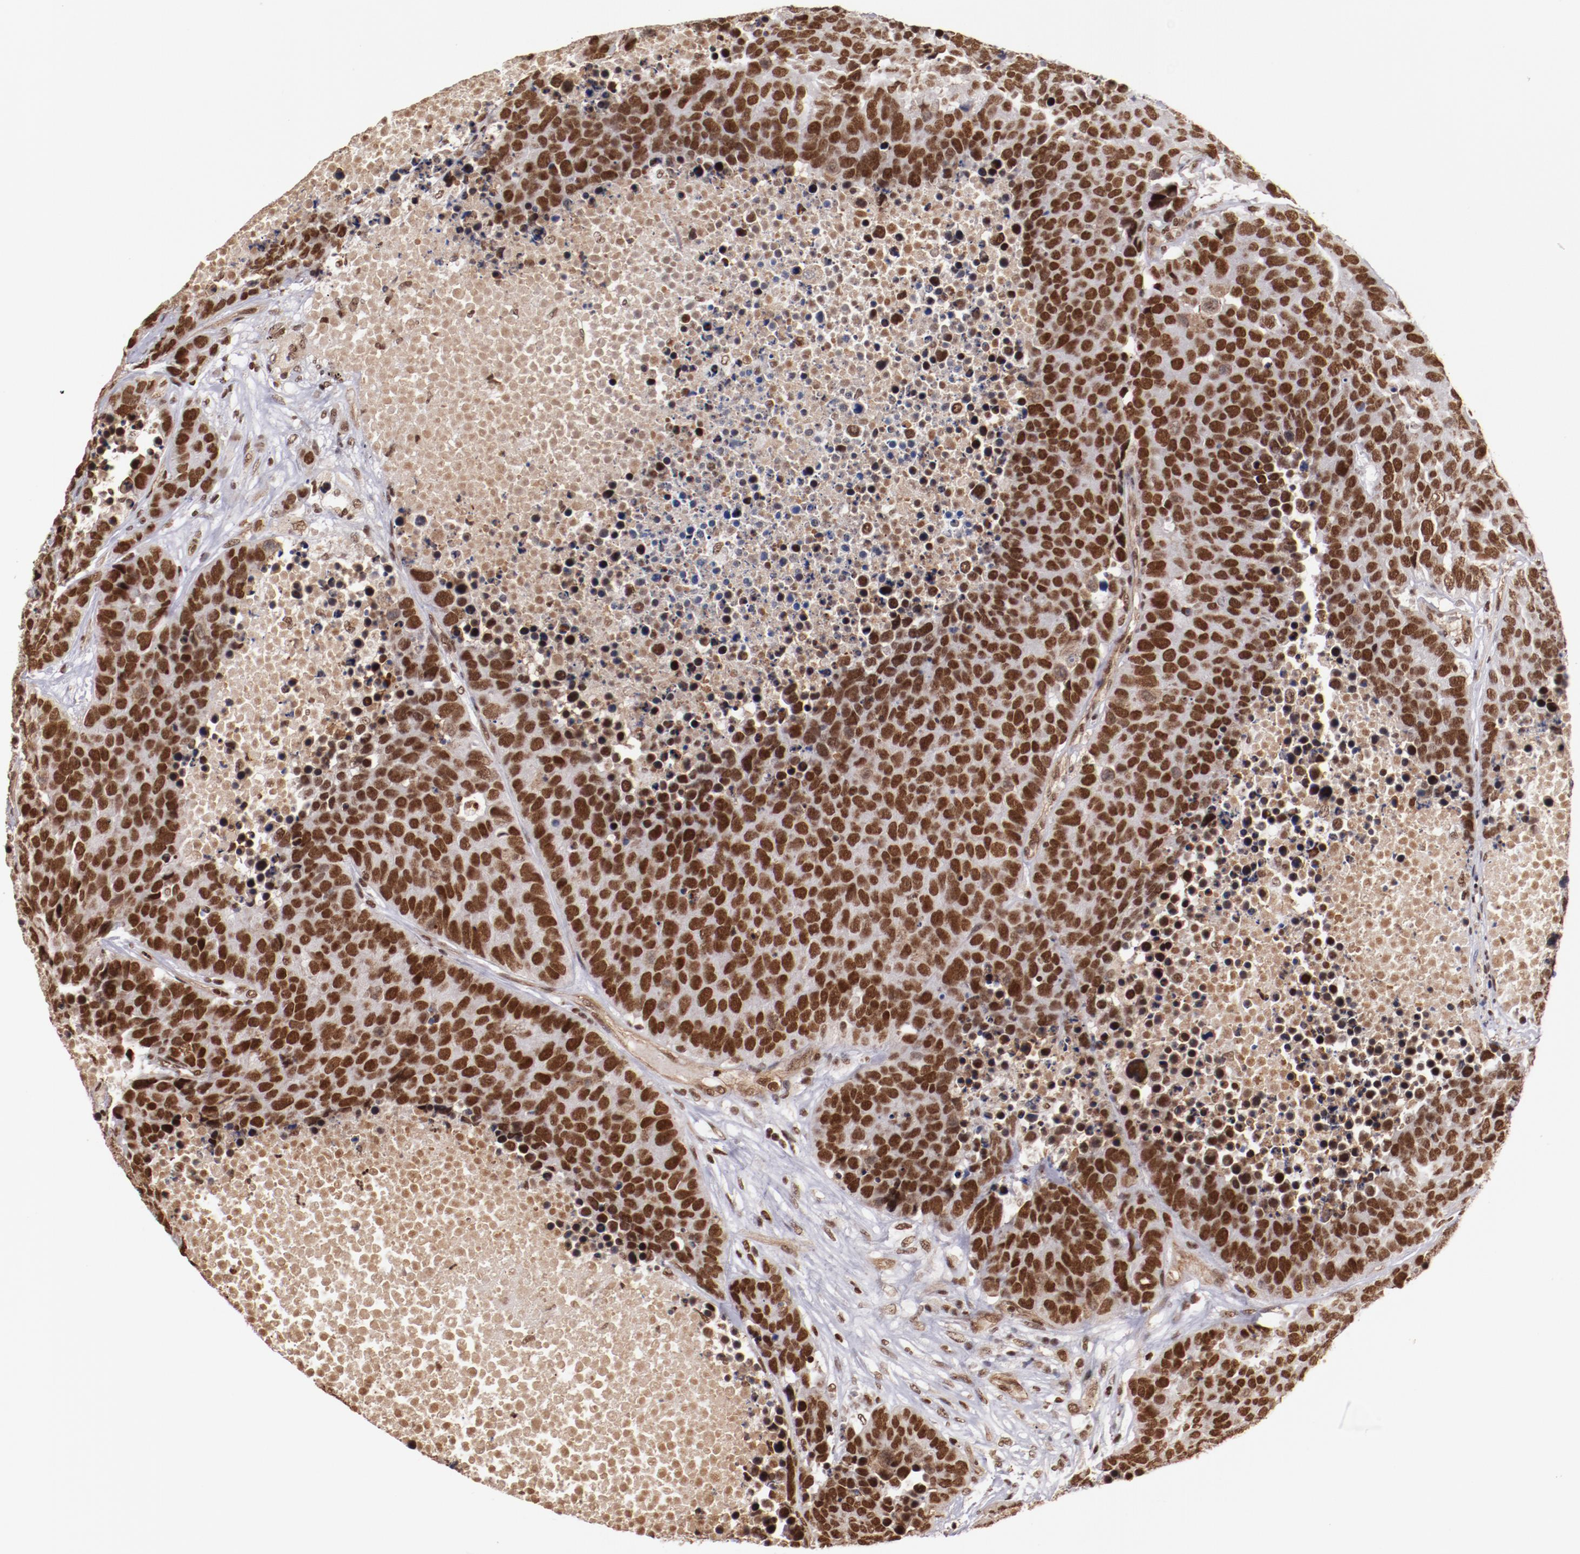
{"staining": {"intensity": "strong", "quantity": ">75%", "location": "nuclear"}, "tissue": "carcinoid", "cell_type": "Tumor cells", "image_type": "cancer", "snomed": [{"axis": "morphology", "description": "Carcinoid, malignant, NOS"}, {"axis": "topography", "description": "Lung"}], "caption": "DAB immunohistochemical staining of human carcinoid shows strong nuclear protein positivity in about >75% of tumor cells.", "gene": "STAG2", "patient": {"sex": "male", "age": 60}}